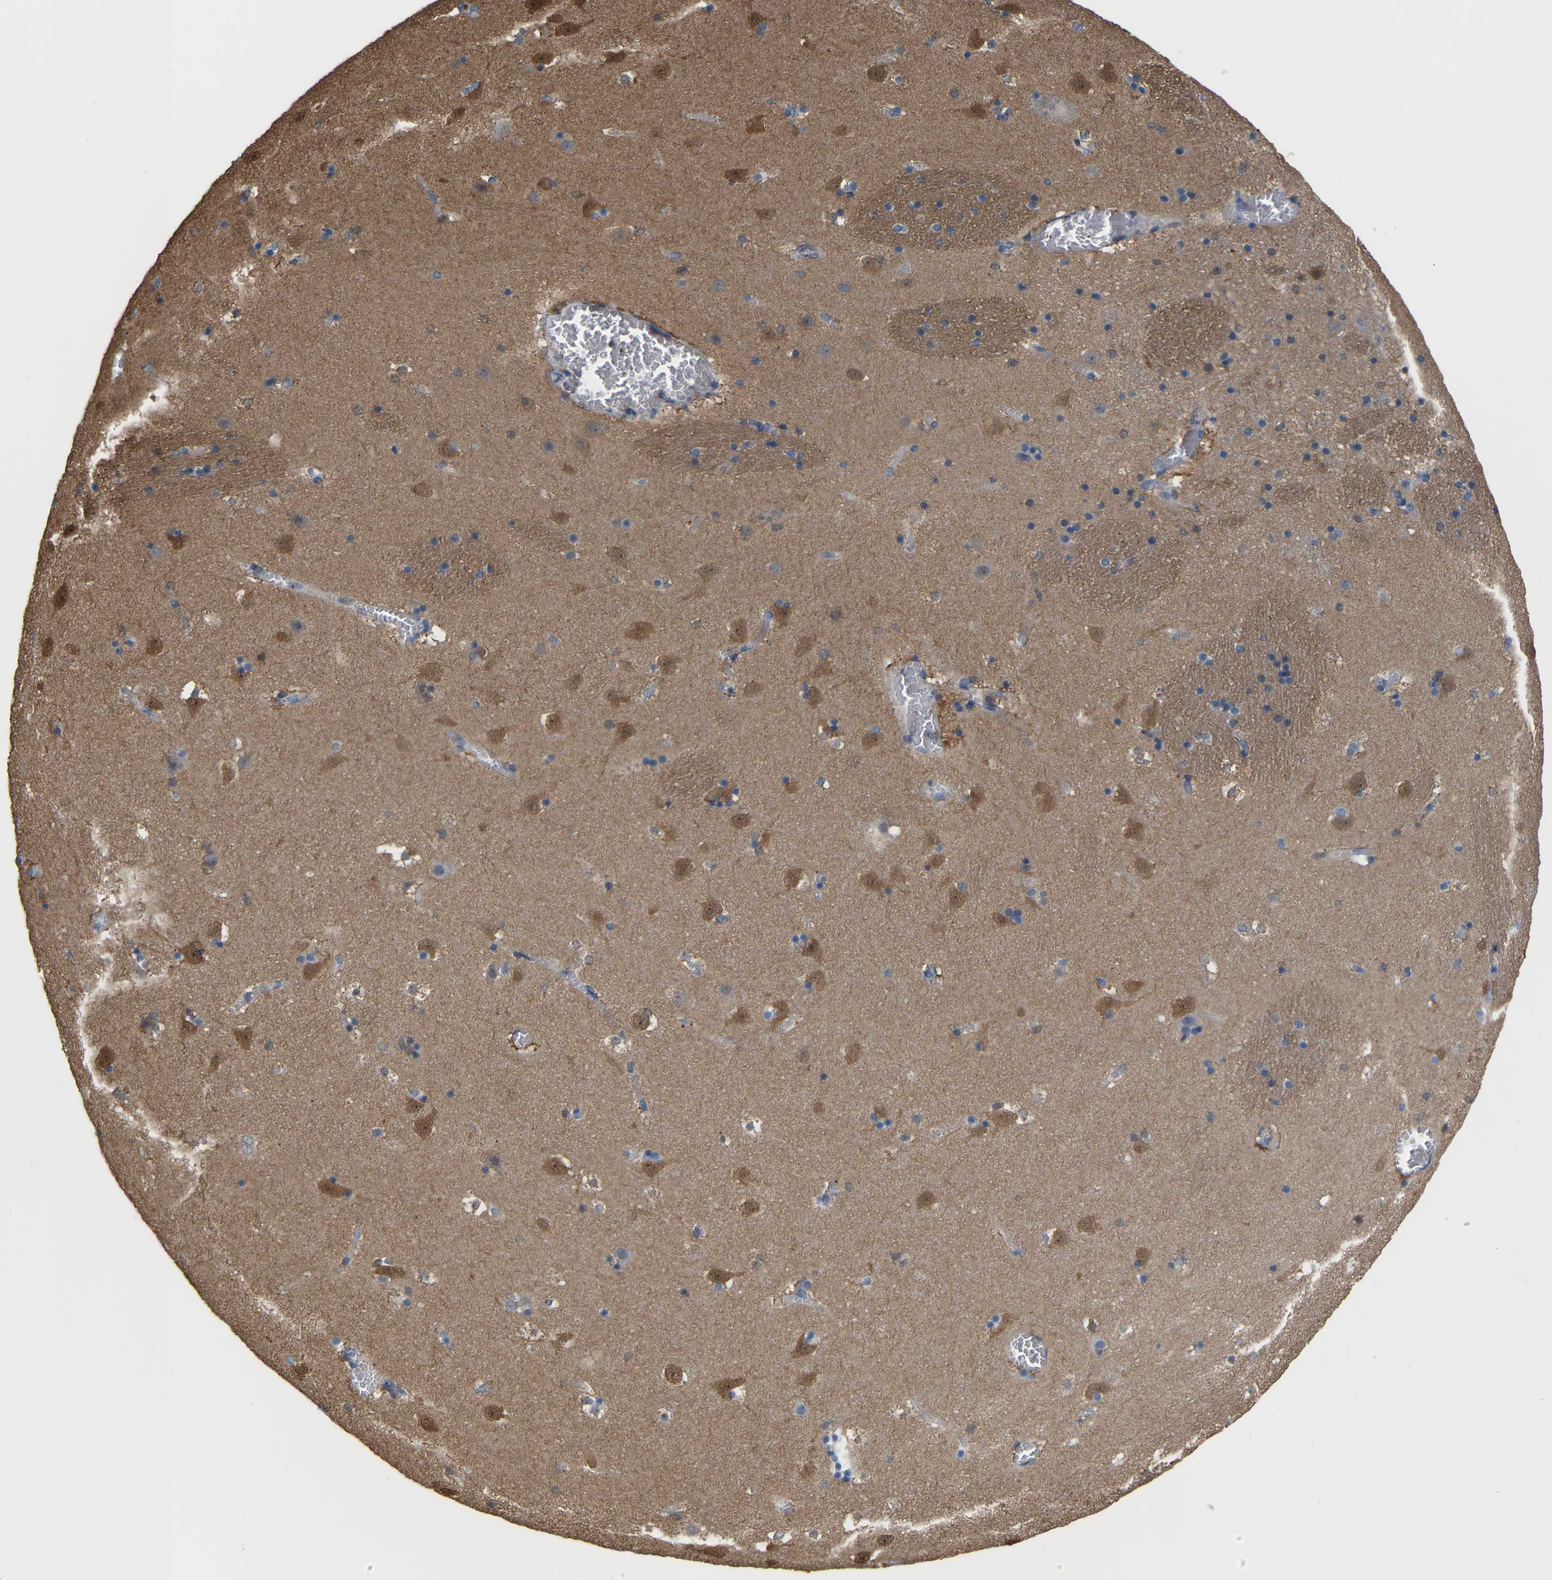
{"staining": {"intensity": "negative", "quantity": "none", "location": "none"}, "tissue": "caudate", "cell_type": "Glial cells", "image_type": "normal", "snomed": [{"axis": "morphology", "description": "Normal tissue, NOS"}, {"axis": "topography", "description": "Lateral ventricle wall"}], "caption": "A histopathology image of human caudate is negative for staining in glial cells. (DAB (3,3'-diaminobenzidine) immunohistochemistry with hematoxylin counter stain).", "gene": "MTPN", "patient": {"sex": "male", "age": 45}}